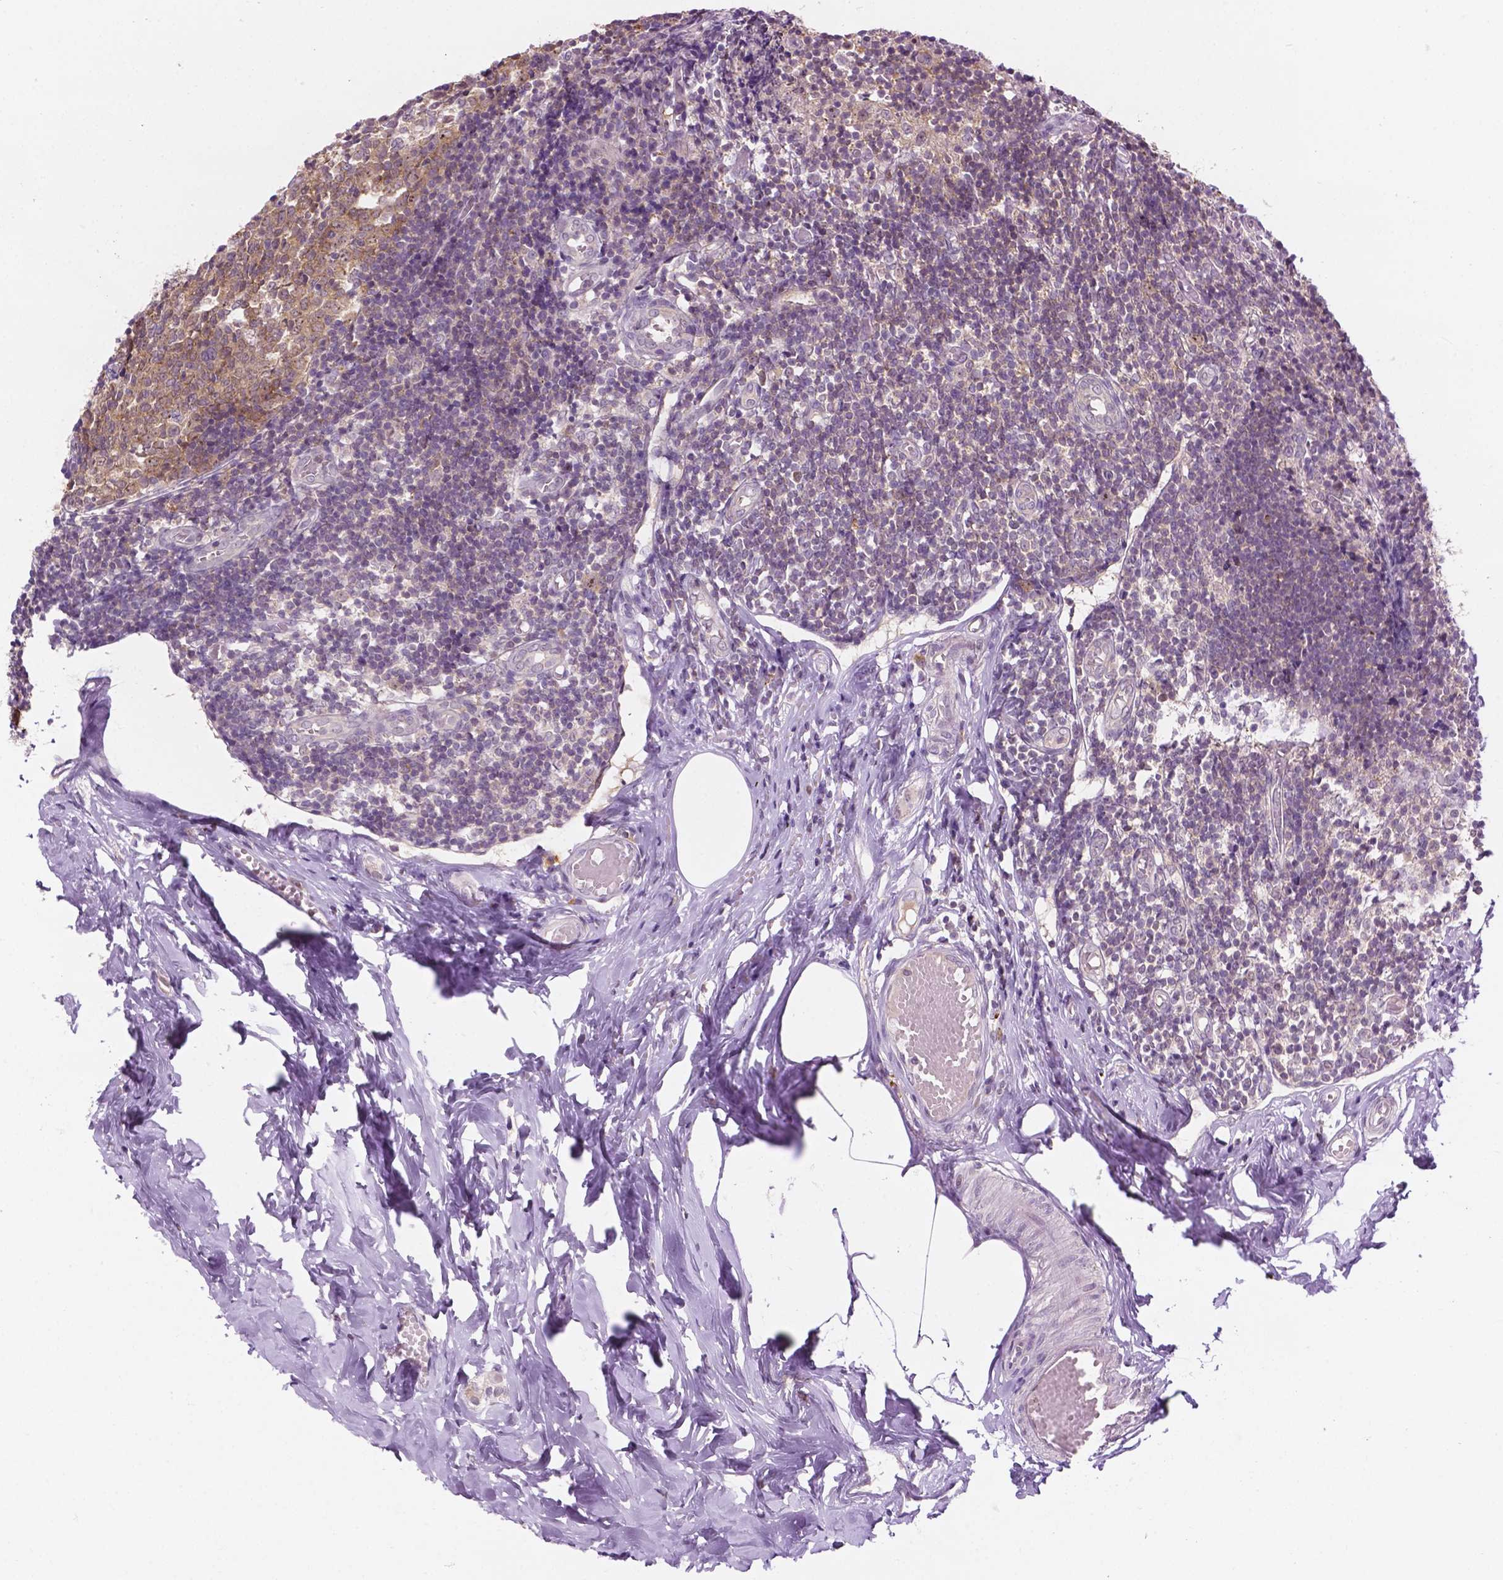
{"staining": {"intensity": "weak", "quantity": "25%-75%", "location": "cytoplasmic/membranous"}, "tissue": "appendix", "cell_type": "Glandular cells", "image_type": "normal", "snomed": [{"axis": "morphology", "description": "Normal tissue, NOS"}, {"axis": "topography", "description": "Appendix"}], "caption": "A low amount of weak cytoplasmic/membranous positivity is present in approximately 25%-75% of glandular cells in benign appendix.", "gene": "DENND4A", "patient": {"sex": "female", "age": 32}}